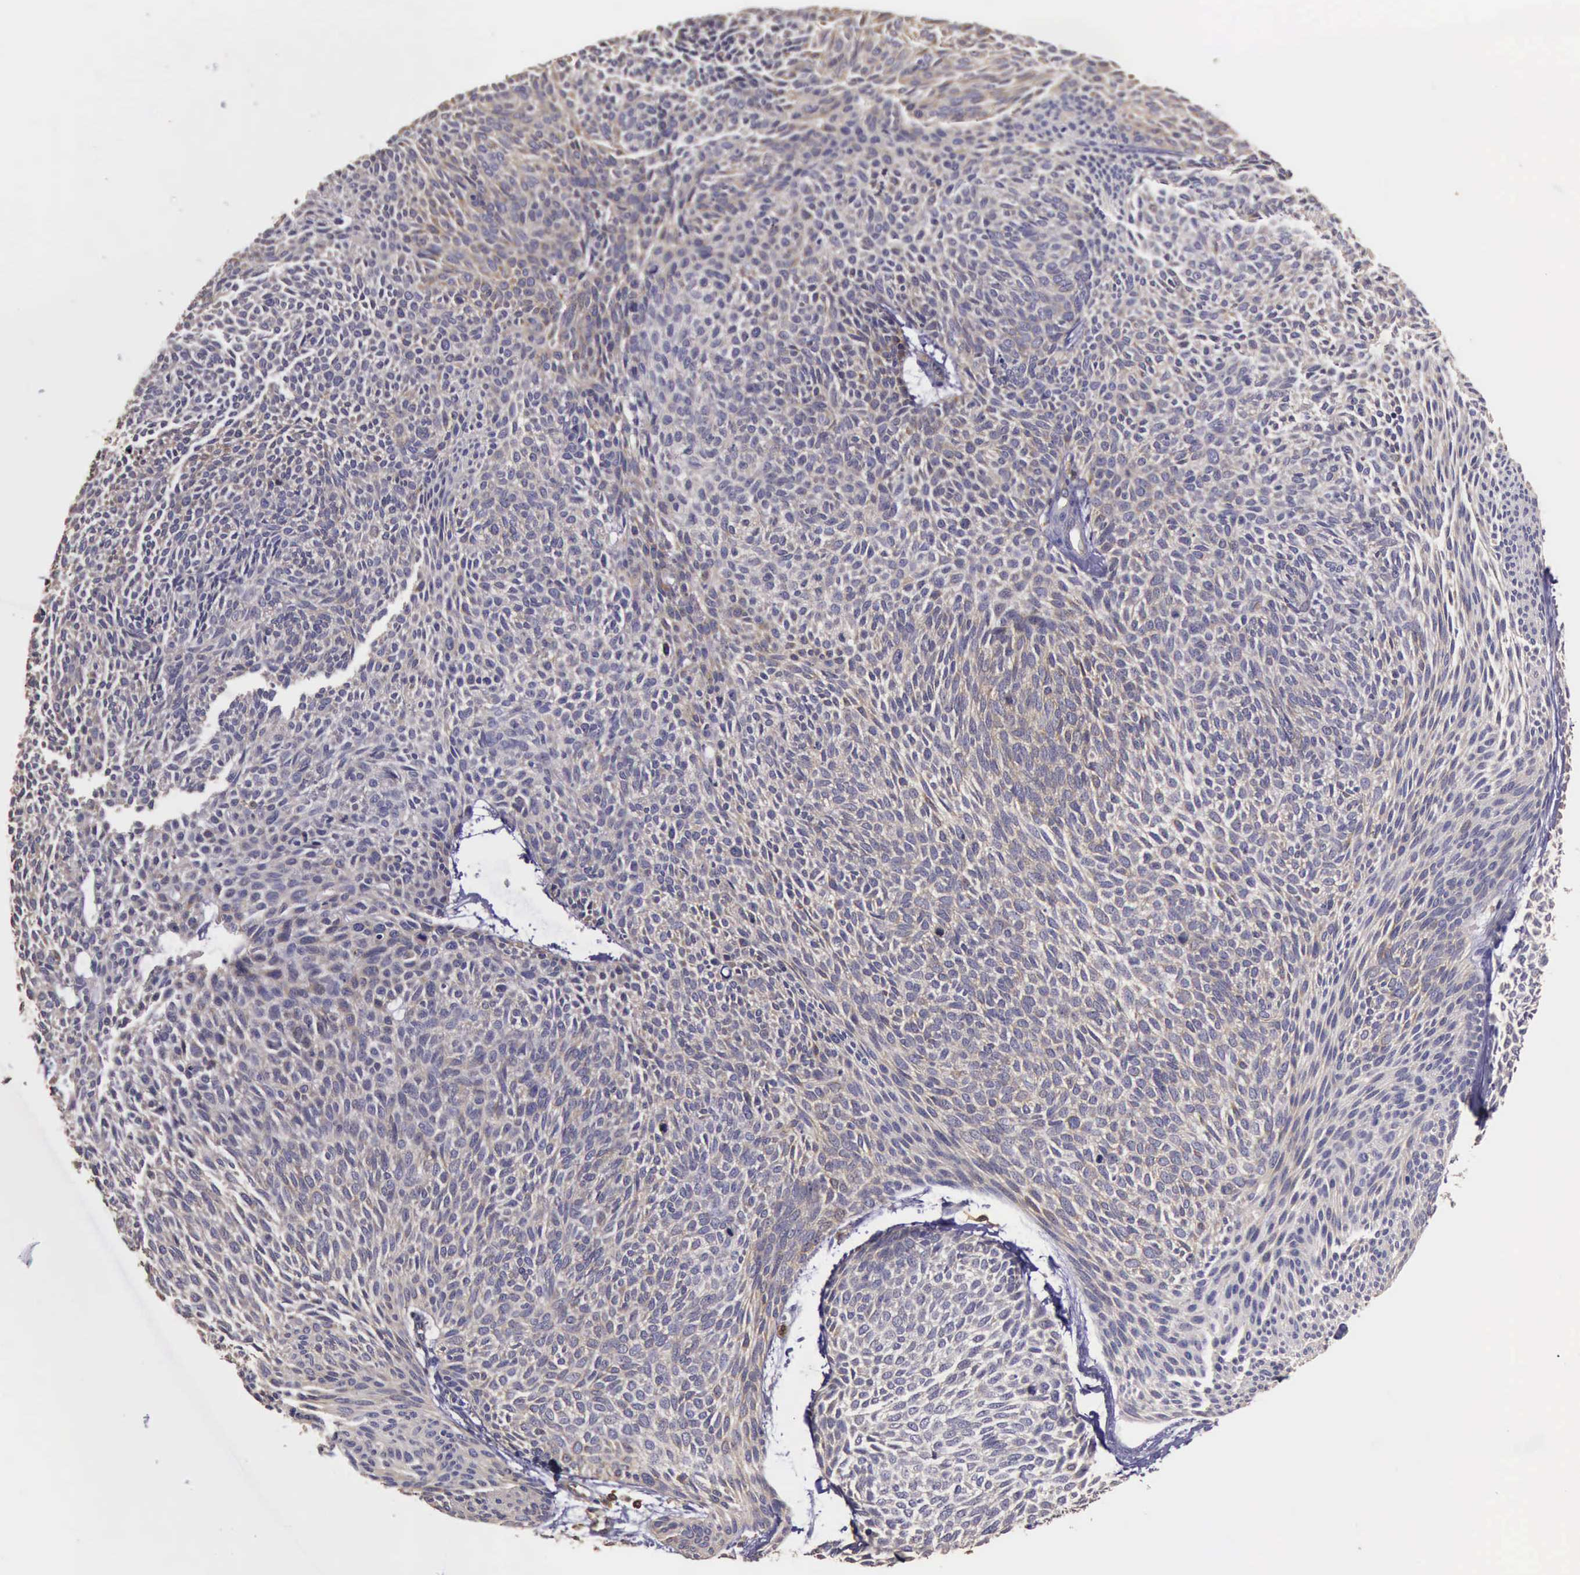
{"staining": {"intensity": "weak", "quantity": "<25%", "location": "cytoplasmic/membranous"}, "tissue": "skin cancer", "cell_type": "Tumor cells", "image_type": "cancer", "snomed": [{"axis": "morphology", "description": "Basal cell carcinoma"}, {"axis": "topography", "description": "Skin"}], "caption": "Photomicrograph shows no protein staining in tumor cells of basal cell carcinoma (skin) tissue.", "gene": "ARHGAP4", "patient": {"sex": "male", "age": 84}}